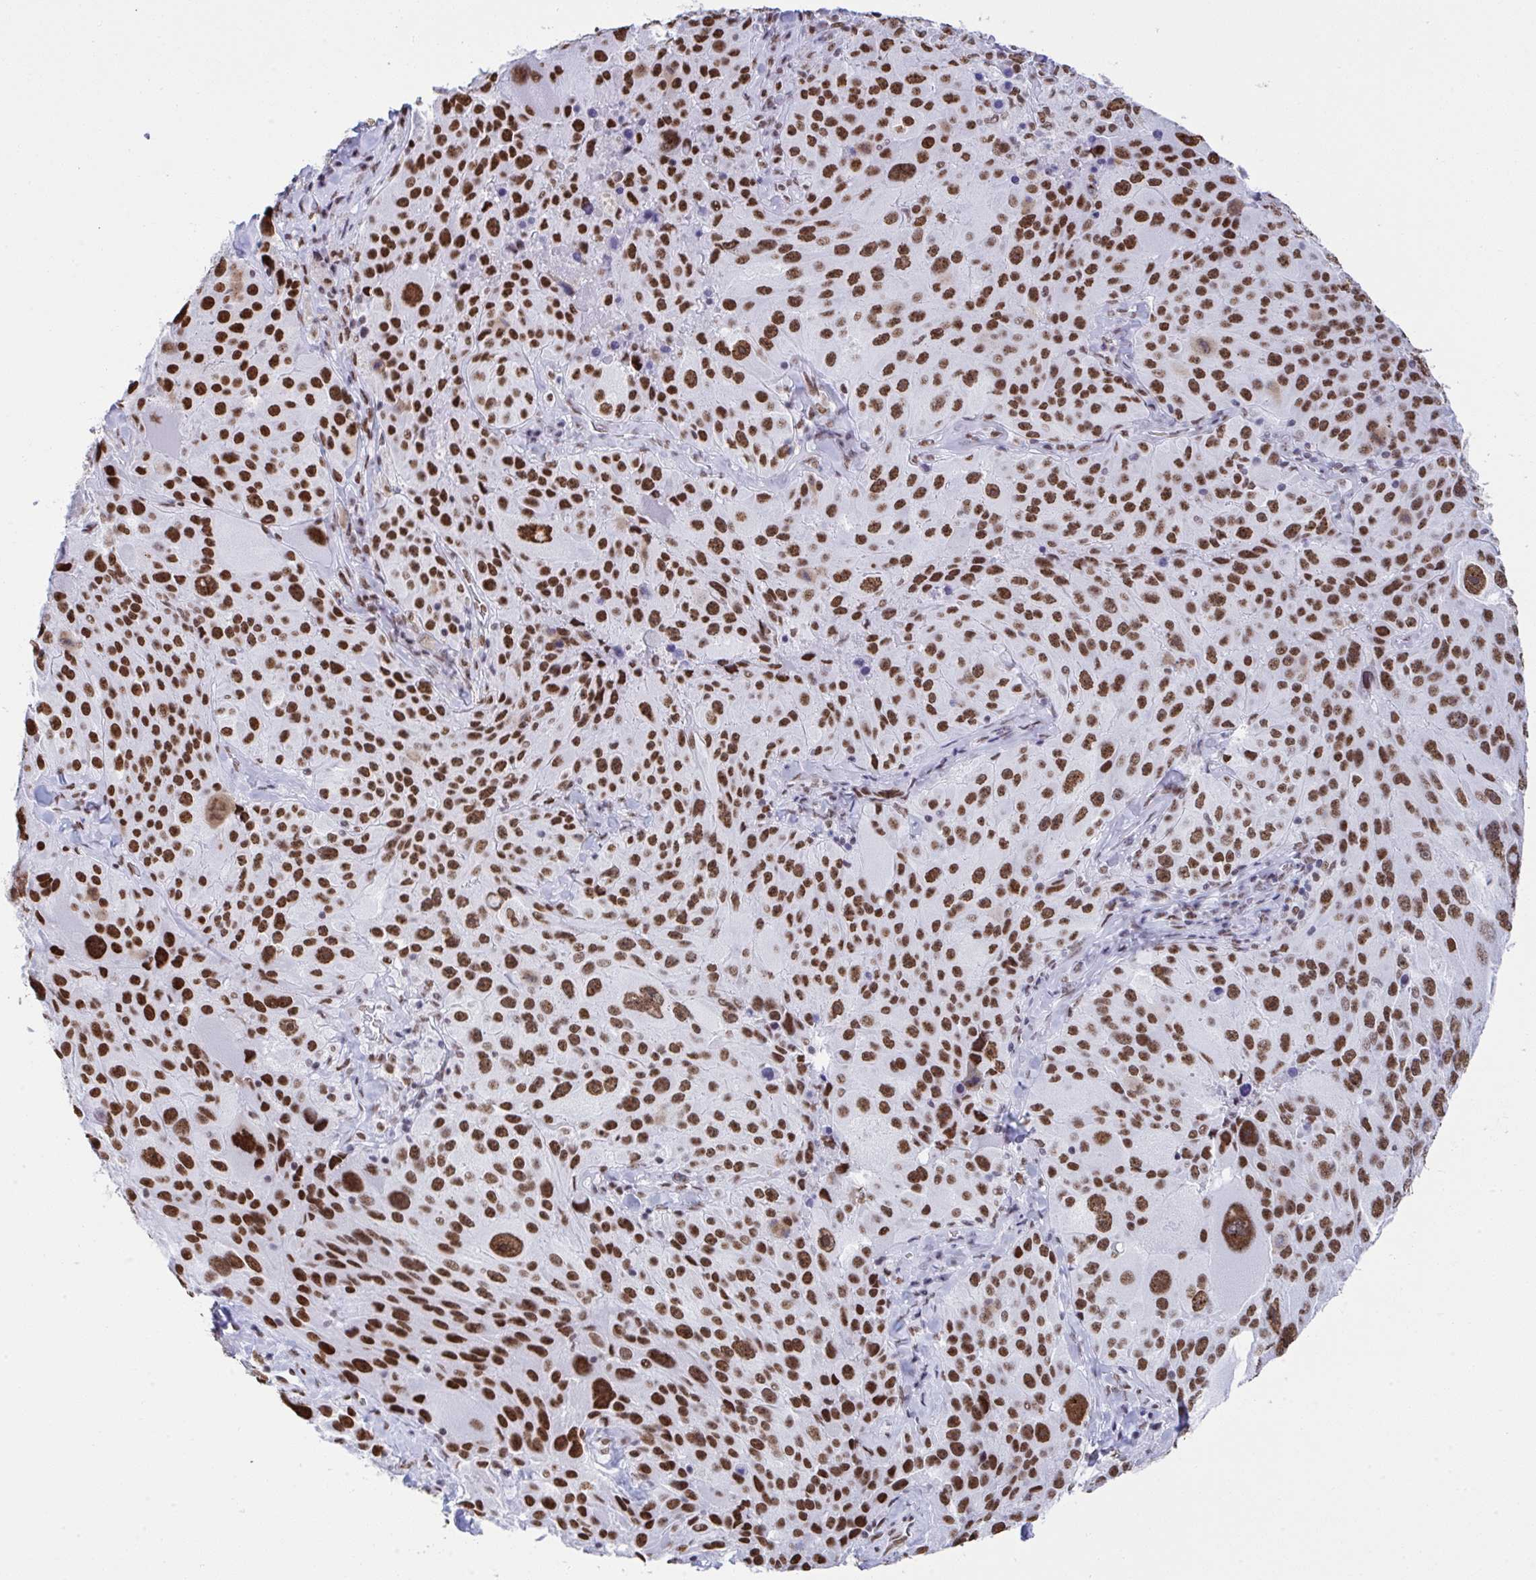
{"staining": {"intensity": "strong", "quantity": ">75%", "location": "nuclear"}, "tissue": "melanoma", "cell_type": "Tumor cells", "image_type": "cancer", "snomed": [{"axis": "morphology", "description": "Malignant melanoma, Metastatic site"}, {"axis": "topography", "description": "Lymph node"}], "caption": "Melanoma stained with IHC reveals strong nuclear expression in about >75% of tumor cells.", "gene": "DDX52", "patient": {"sex": "male", "age": 62}}